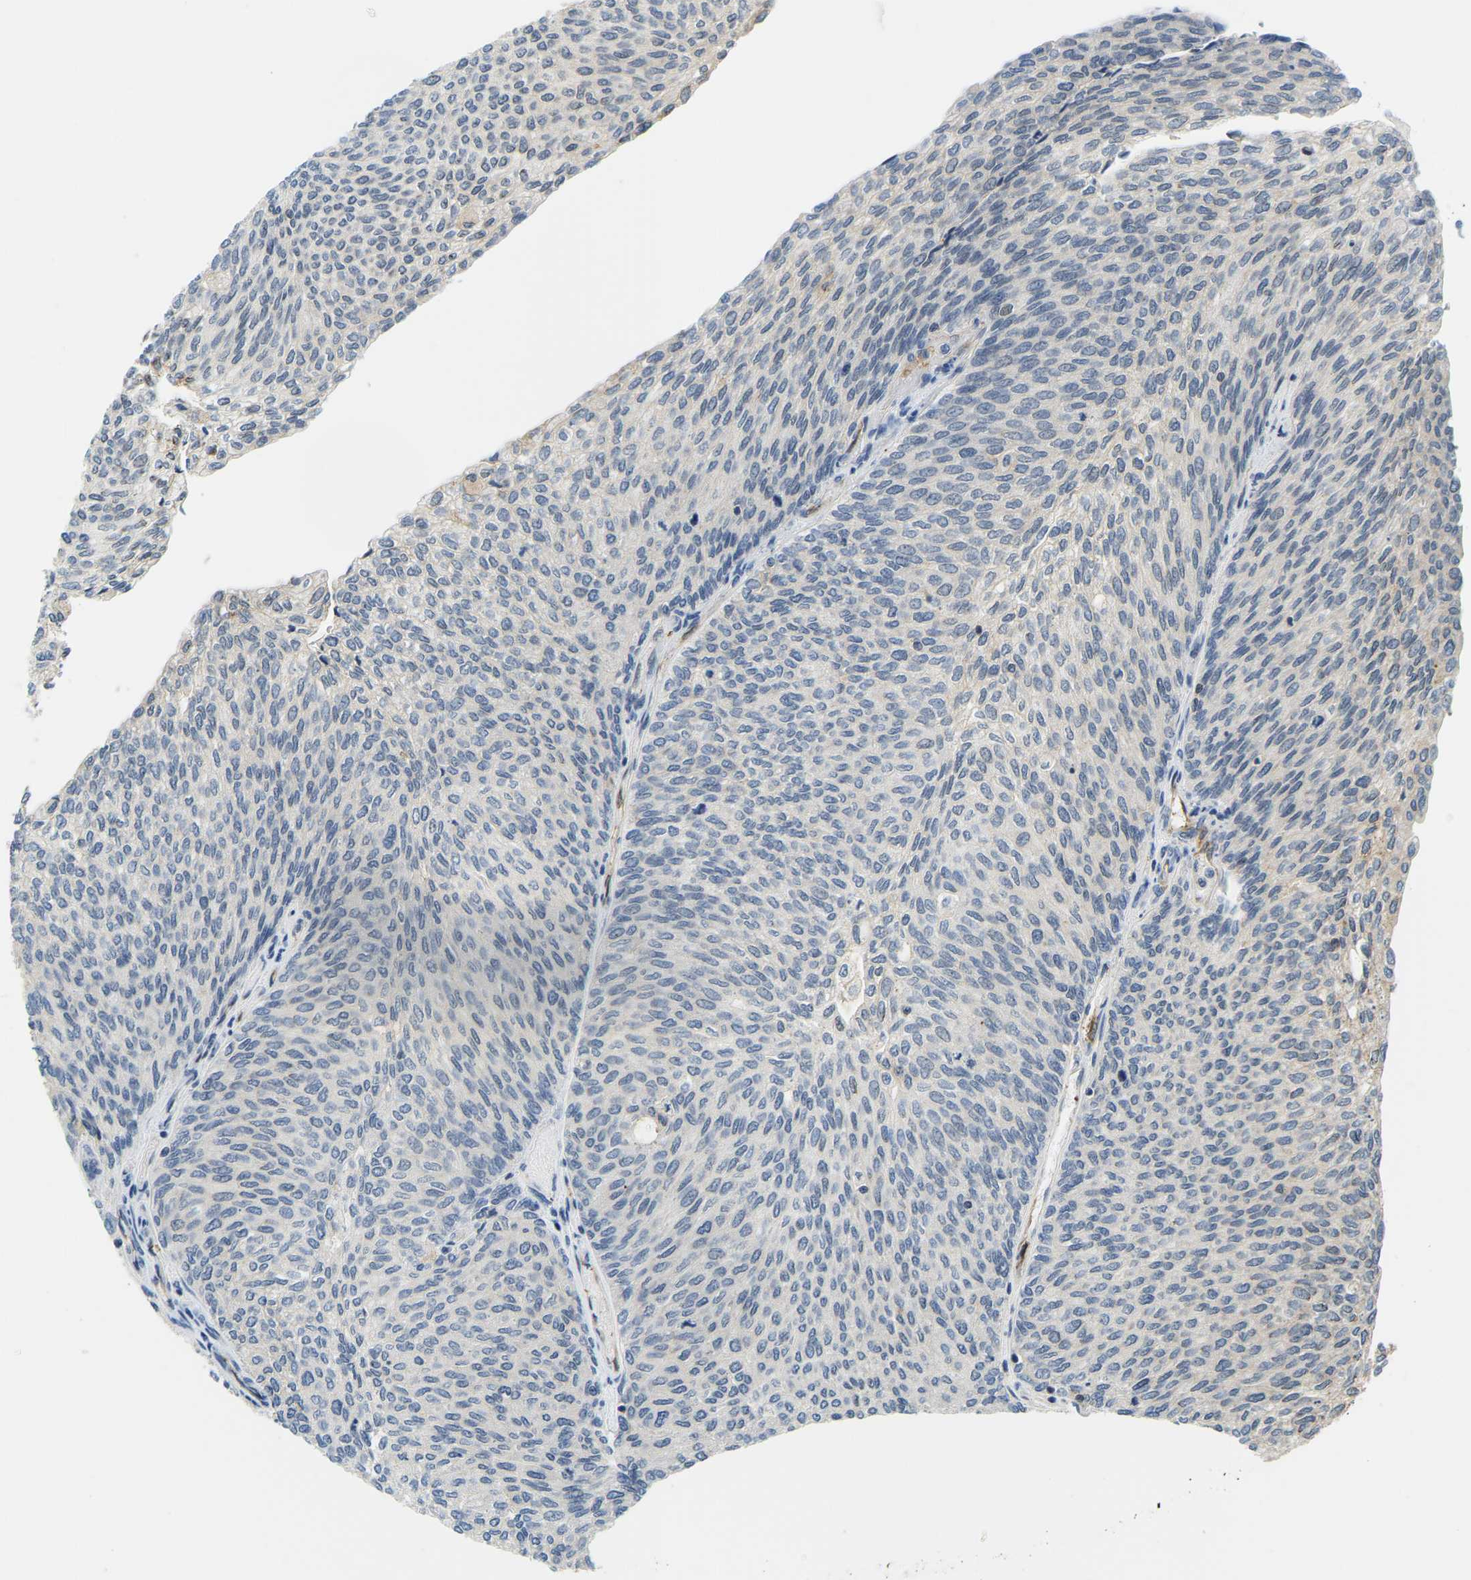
{"staining": {"intensity": "negative", "quantity": "none", "location": "none"}, "tissue": "urothelial cancer", "cell_type": "Tumor cells", "image_type": "cancer", "snomed": [{"axis": "morphology", "description": "Urothelial carcinoma, Low grade"}, {"axis": "topography", "description": "Urinary bladder"}], "caption": "Urothelial carcinoma (low-grade) was stained to show a protein in brown. There is no significant positivity in tumor cells. The staining is performed using DAB (3,3'-diaminobenzidine) brown chromogen with nuclei counter-stained in using hematoxylin.", "gene": "RRP1", "patient": {"sex": "female", "age": 79}}